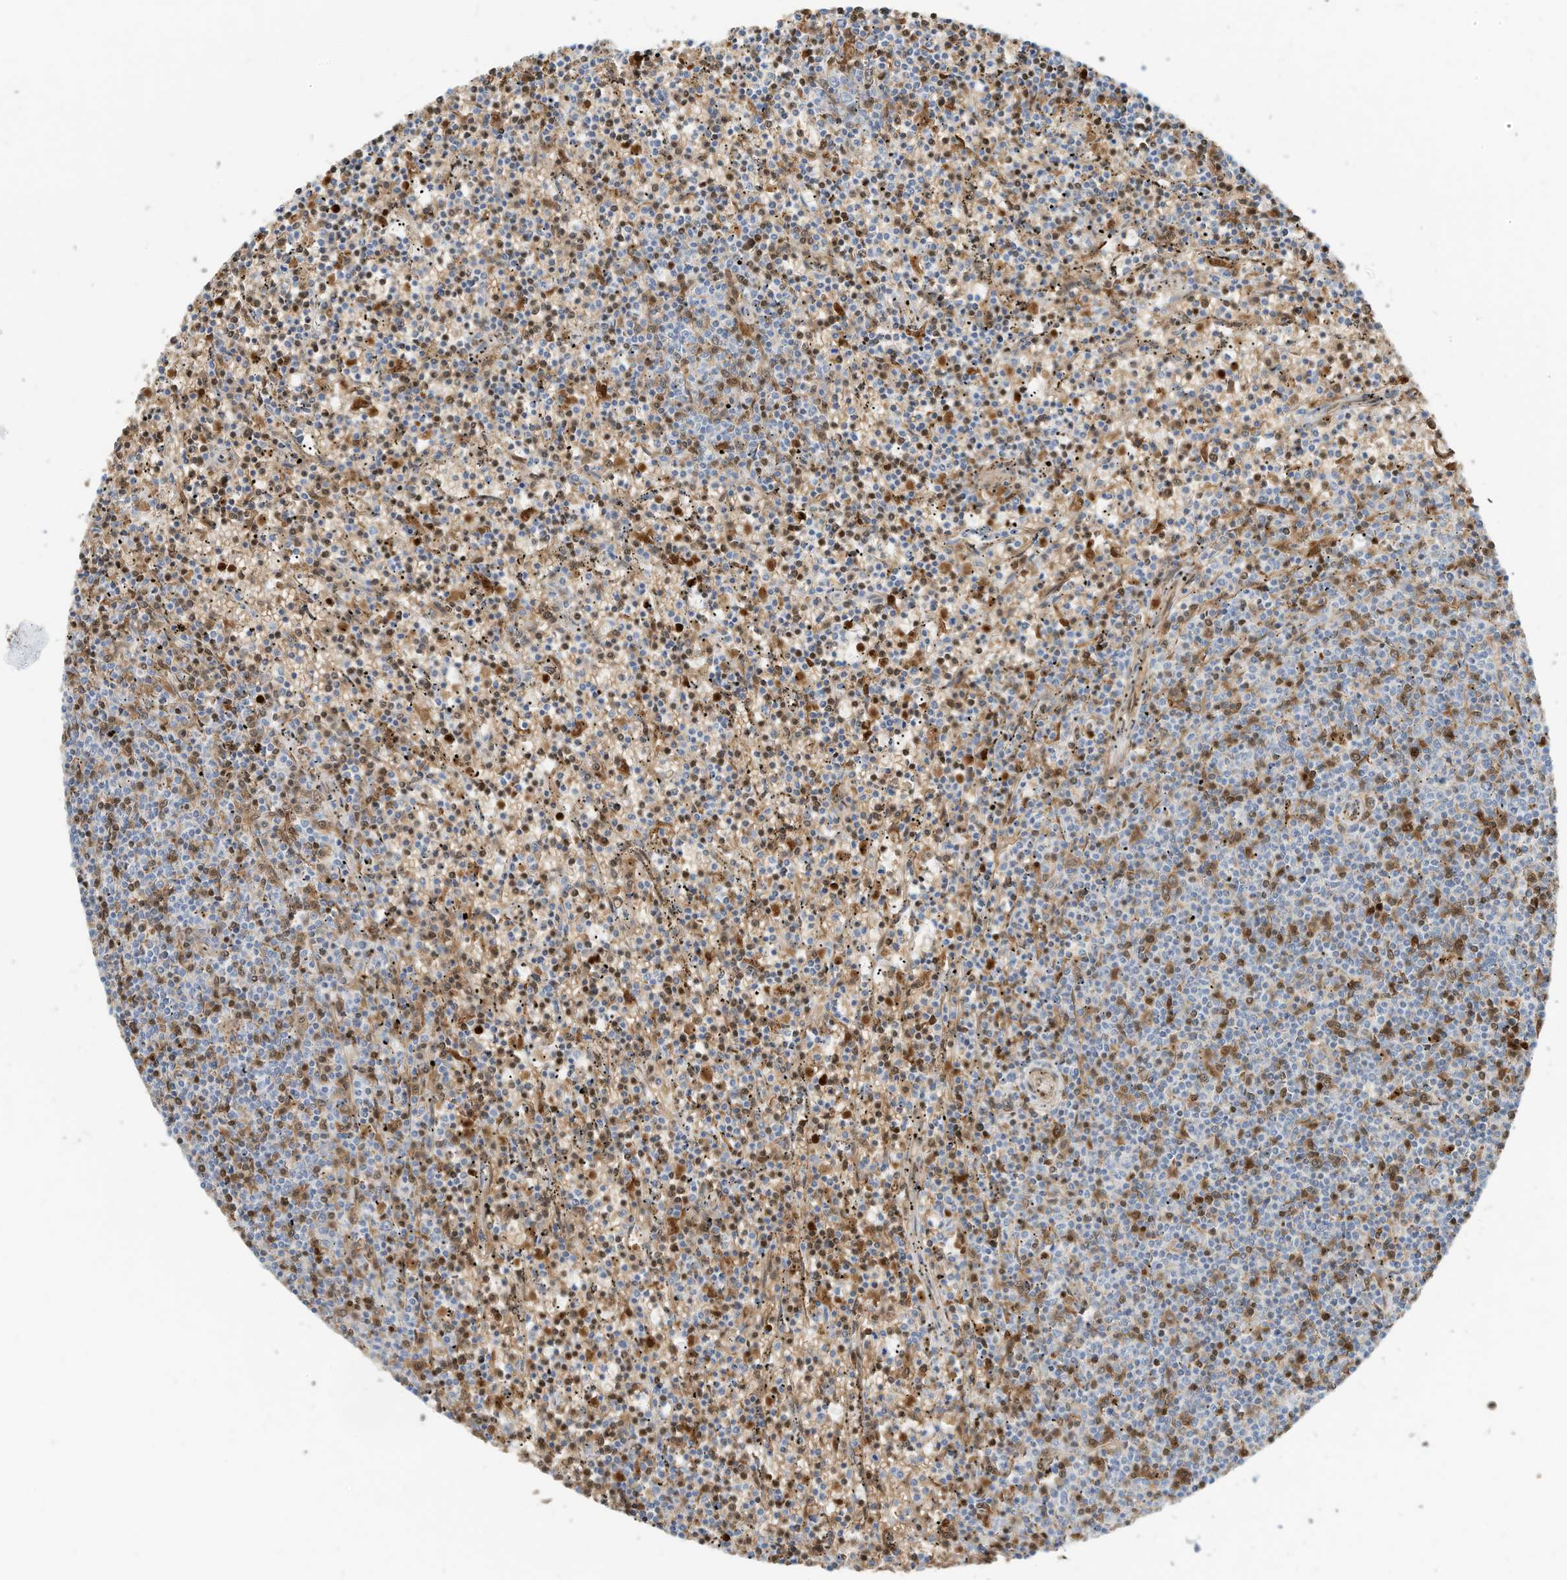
{"staining": {"intensity": "negative", "quantity": "none", "location": "none"}, "tissue": "lymphoma", "cell_type": "Tumor cells", "image_type": "cancer", "snomed": [{"axis": "morphology", "description": "Malignant lymphoma, non-Hodgkin's type, Low grade"}, {"axis": "topography", "description": "Spleen"}], "caption": "IHC of lymphoma displays no staining in tumor cells. (Immunohistochemistry (ihc), brightfield microscopy, high magnification).", "gene": "MTUS2", "patient": {"sex": "female", "age": 50}}